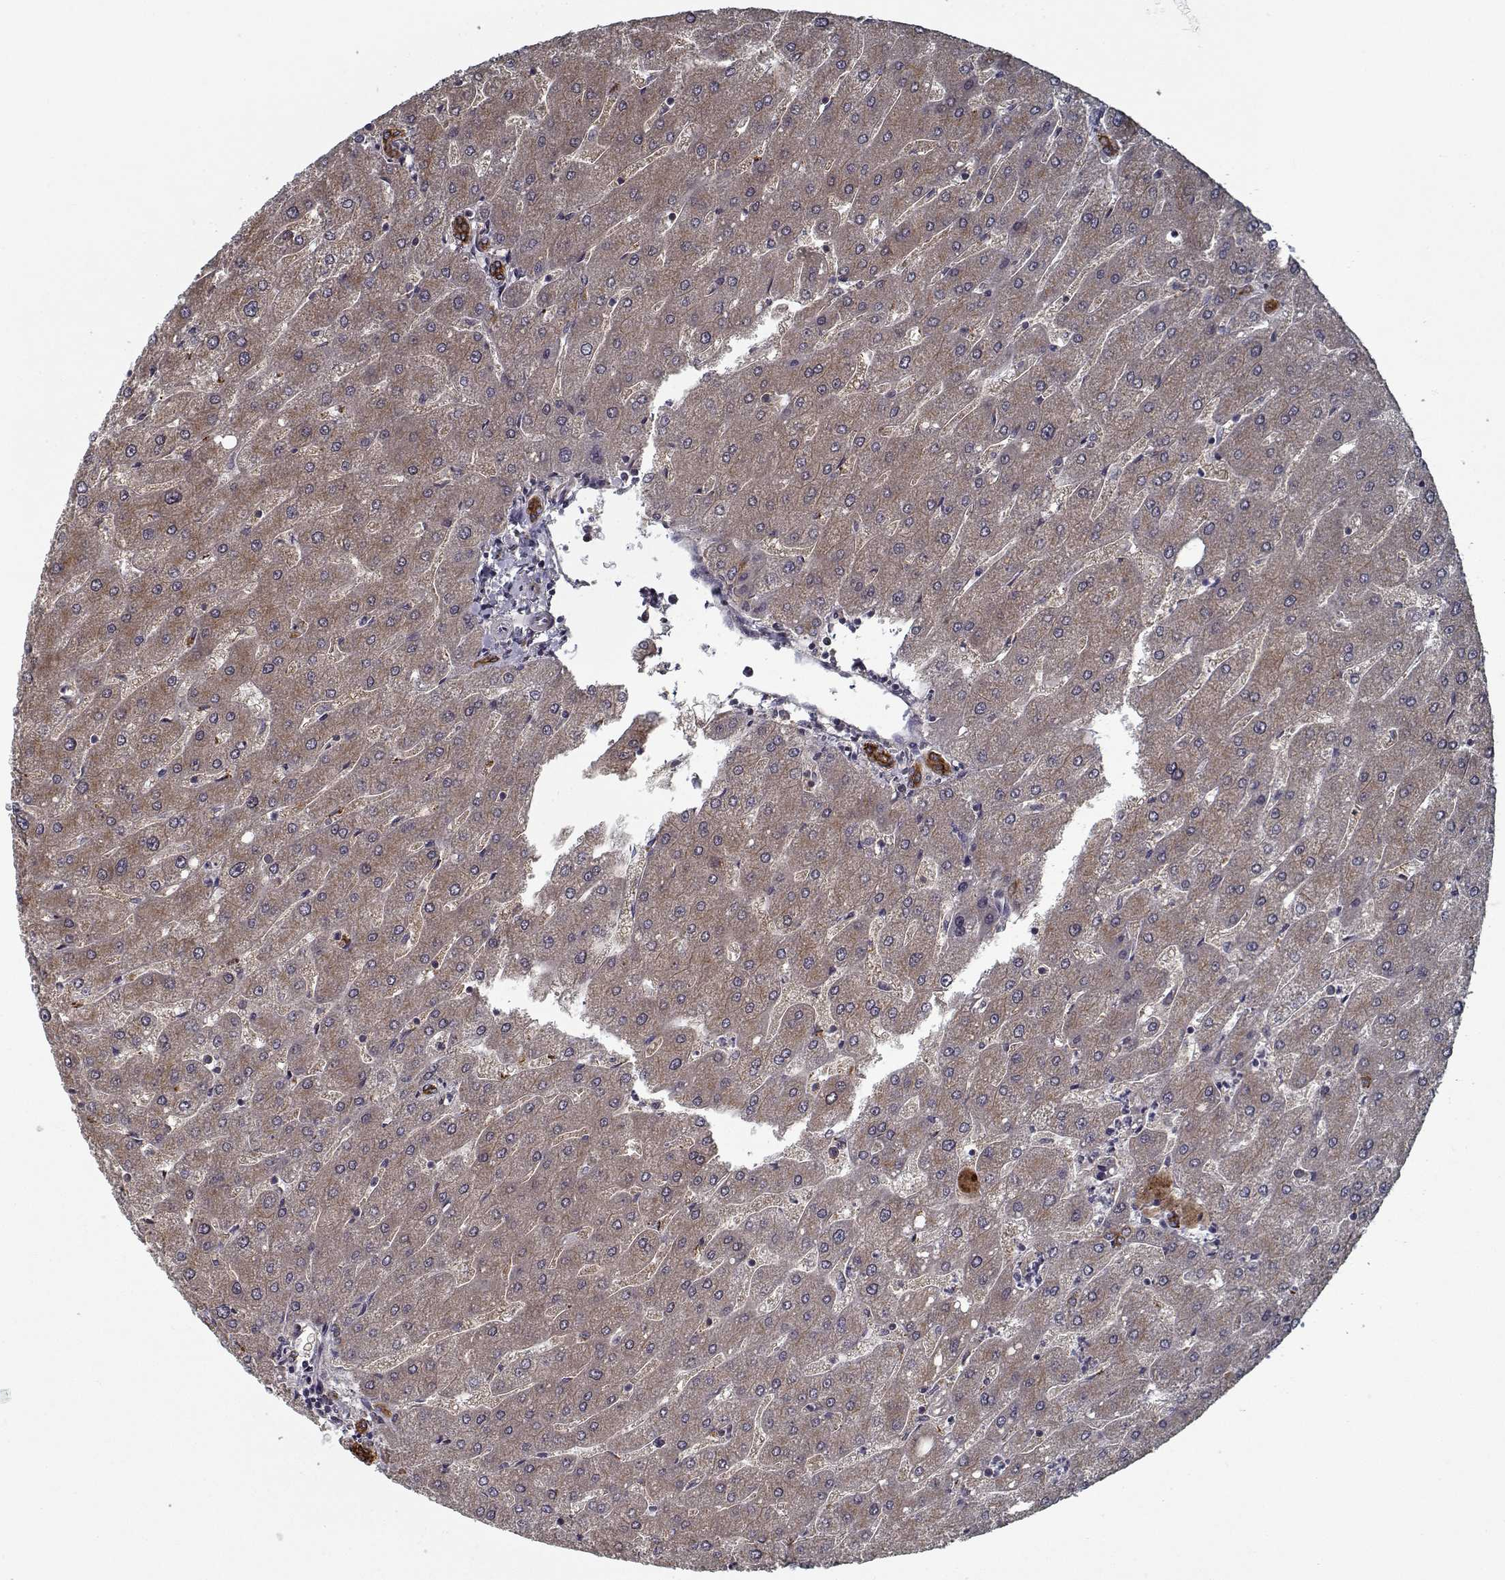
{"staining": {"intensity": "strong", "quantity": ">75%", "location": "cytoplasmic/membranous"}, "tissue": "liver", "cell_type": "Cholangiocytes", "image_type": "normal", "snomed": [{"axis": "morphology", "description": "Normal tissue, NOS"}, {"axis": "topography", "description": "Liver"}], "caption": "High-magnification brightfield microscopy of normal liver stained with DAB (3,3'-diaminobenzidine) (brown) and counterstained with hematoxylin (blue). cholangiocytes exhibit strong cytoplasmic/membranous staining is seen in about>75% of cells.", "gene": "NLK", "patient": {"sex": "male", "age": 67}}